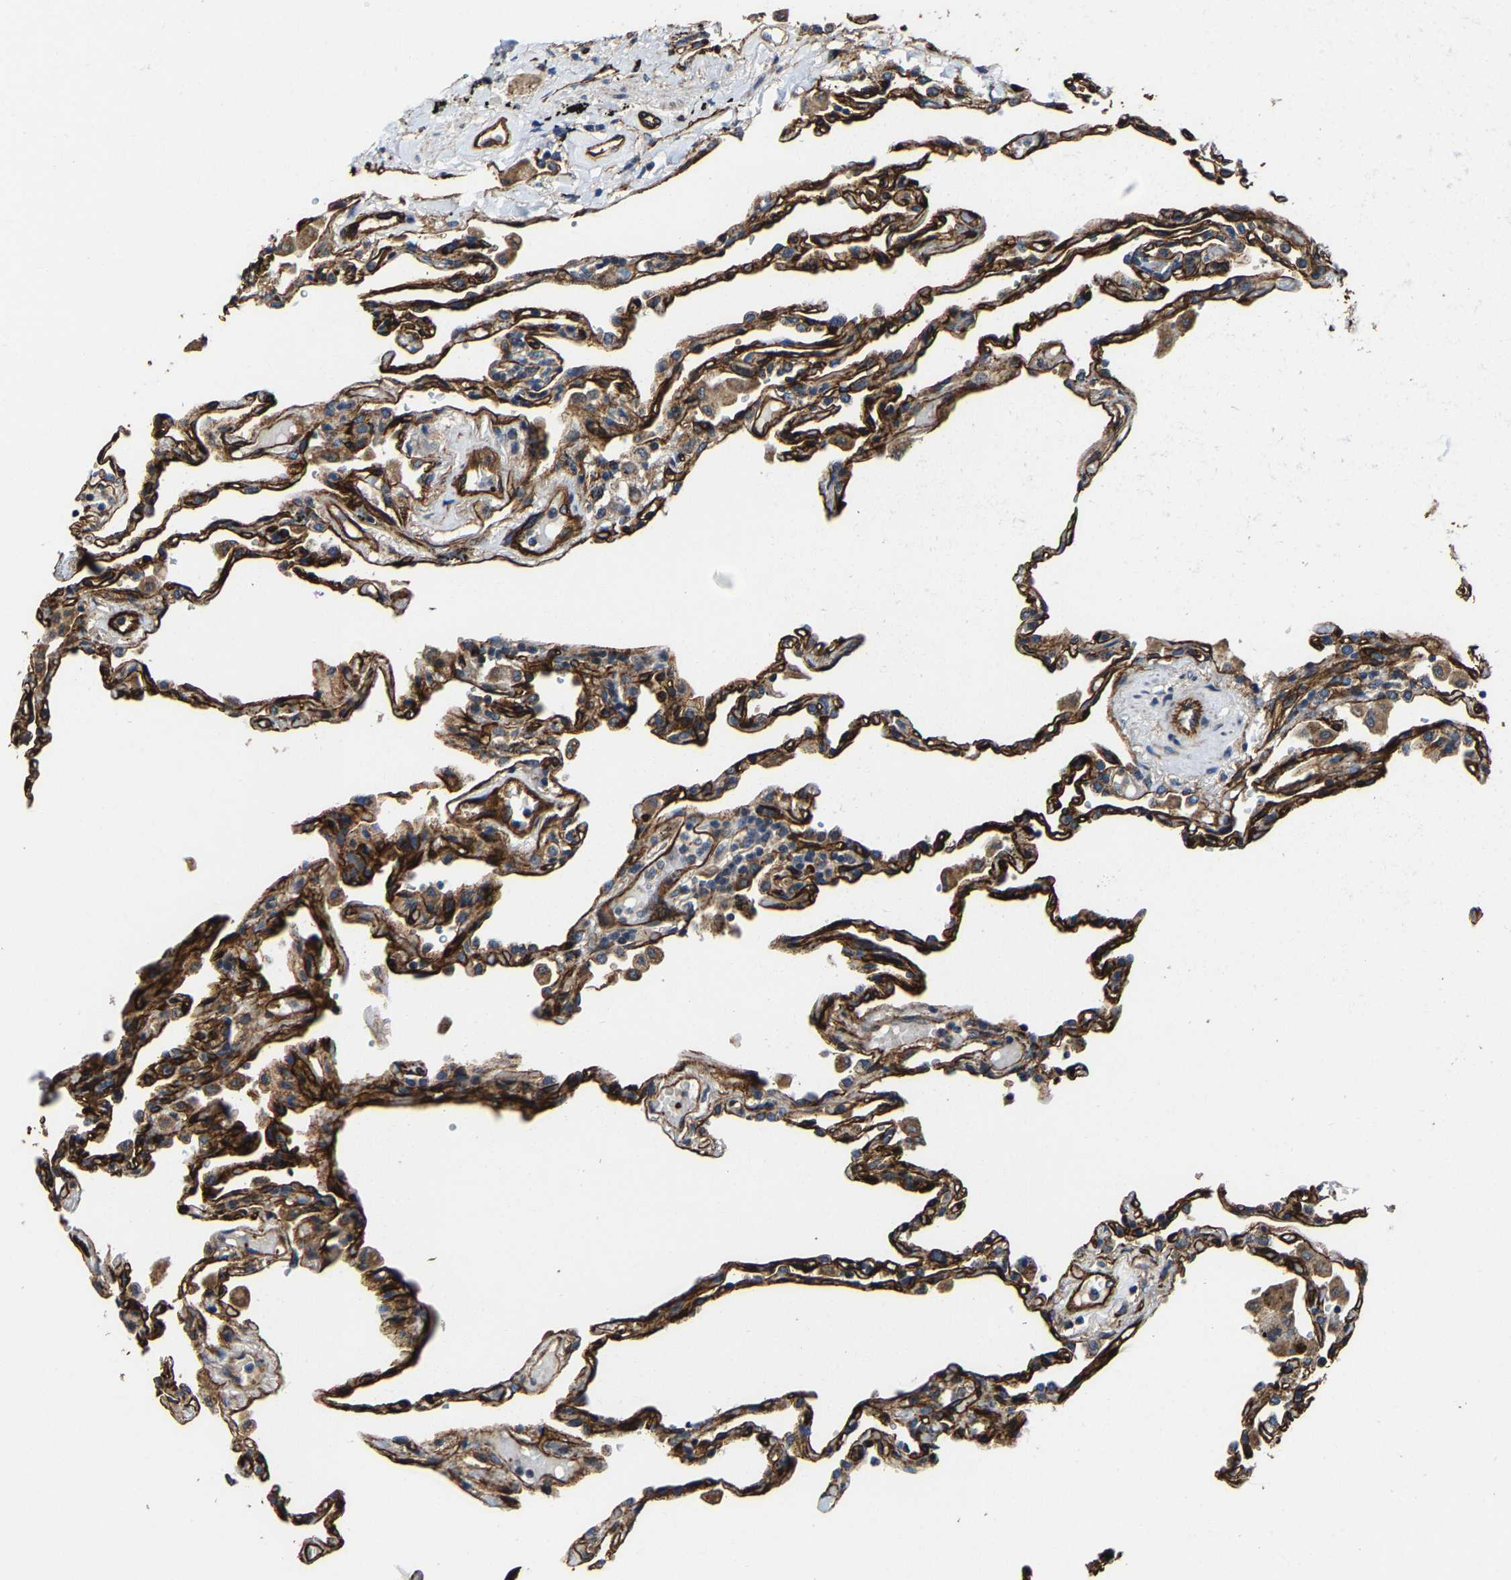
{"staining": {"intensity": "strong", "quantity": ">75%", "location": "cytoplasmic/membranous"}, "tissue": "lung", "cell_type": "Alveolar cells", "image_type": "normal", "snomed": [{"axis": "morphology", "description": "Normal tissue, NOS"}, {"axis": "topography", "description": "Lung"}], "caption": "Protein expression analysis of normal human lung reveals strong cytoplasmic/membranous staining in approximately >75% of alveolar cells.", "gene": "GFRA3", "patient": {"sex": "male", "age": 59}}